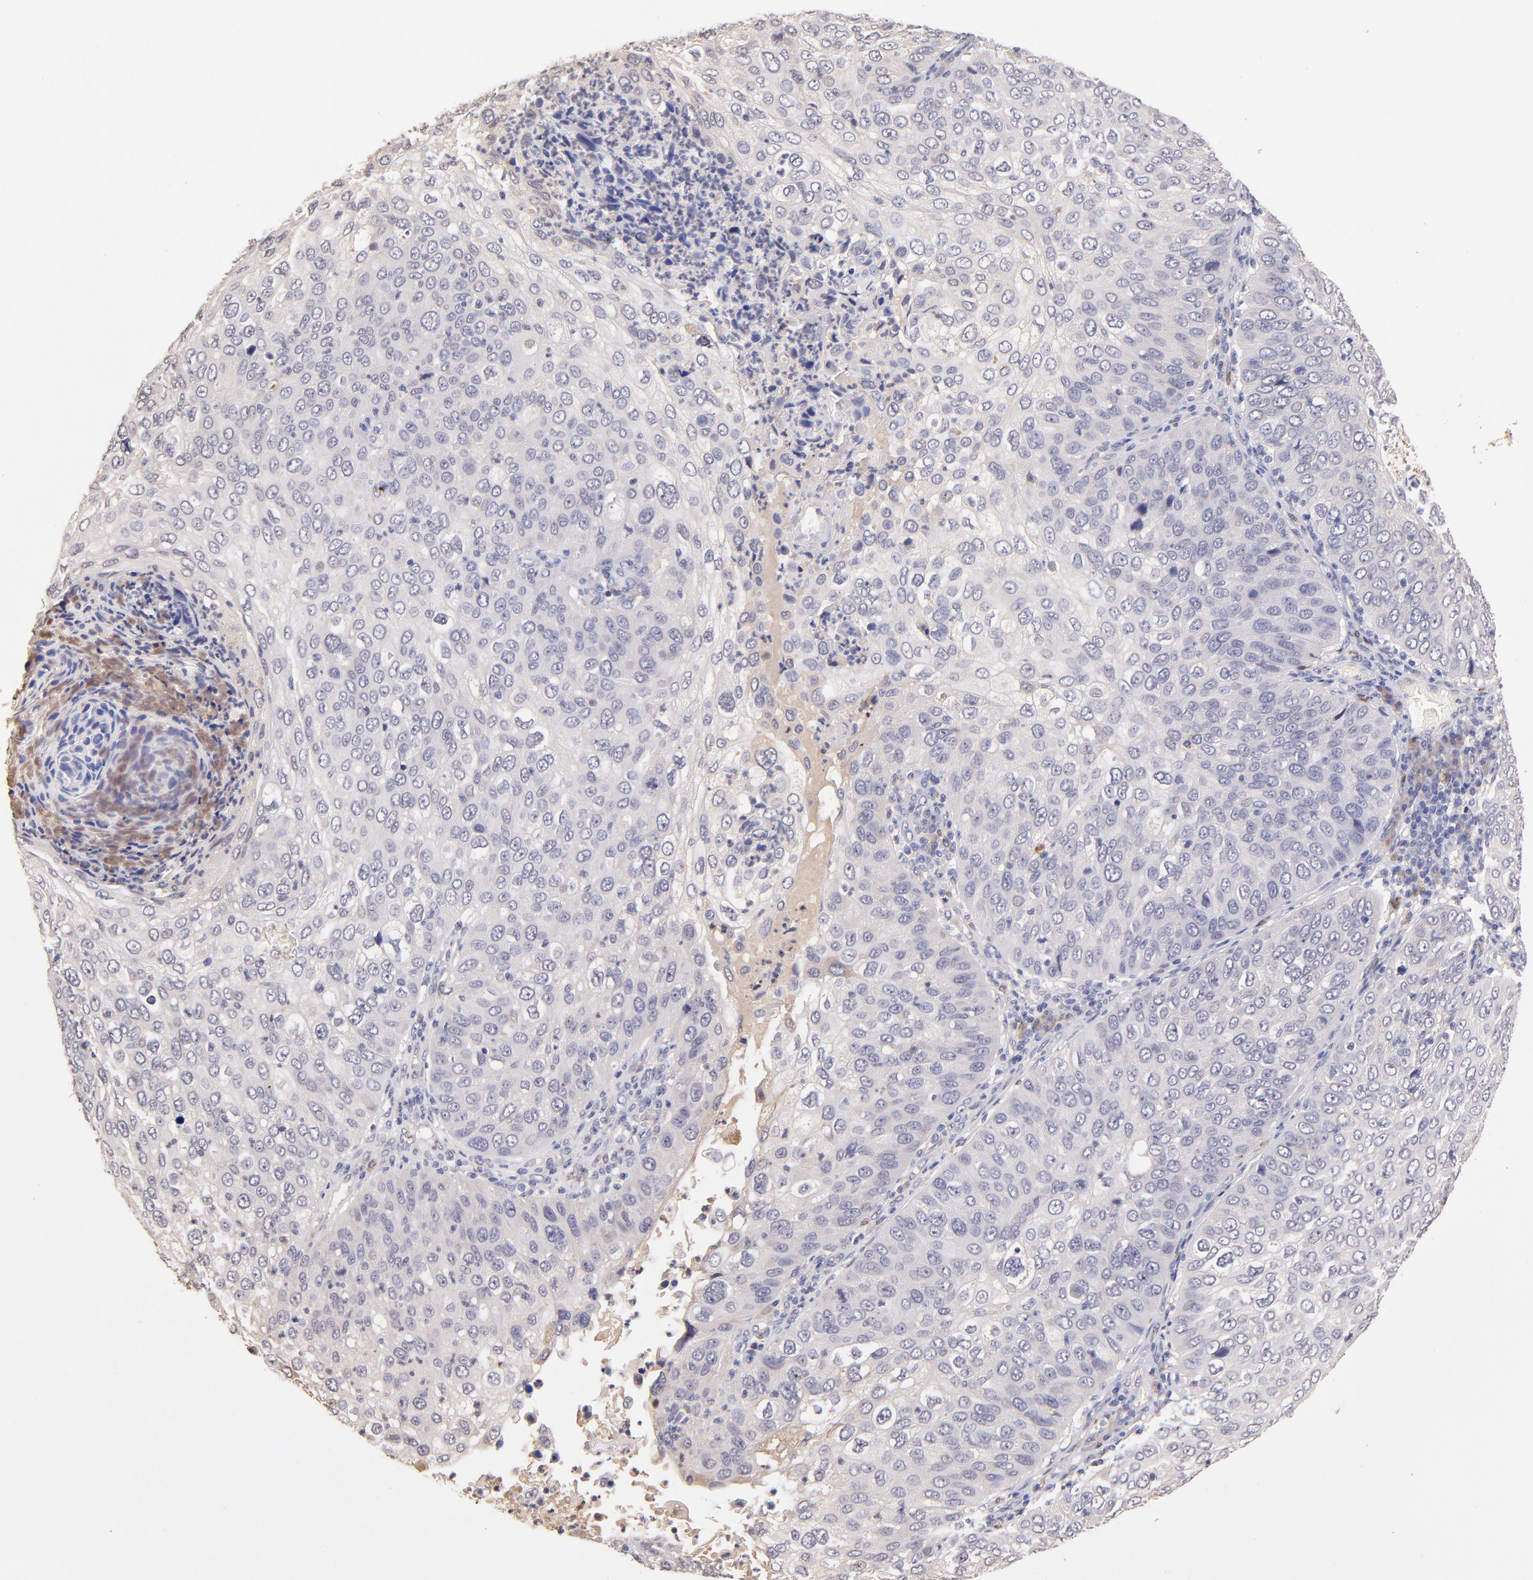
{"staining": {"intensity": "negative", "quantity": "none", "location": "none"}, "tissue": "skin cancer", "cell_type": "Tumor cells", "image_type": "cancer", "snomed": [{"axis": "morphology", "description": "Squamous cell carcinoma, NOS"}, {"axis": "topography", "description": "Skin"}], "caption": "A high-resolution micrograph shows immunohistochemistry staining of skin cancer (squamous cell carcinoma), which reveals no significant staining in tumor cells.", "gene": "RNASEL", "patient": {"sex": "male", "age": 87}}